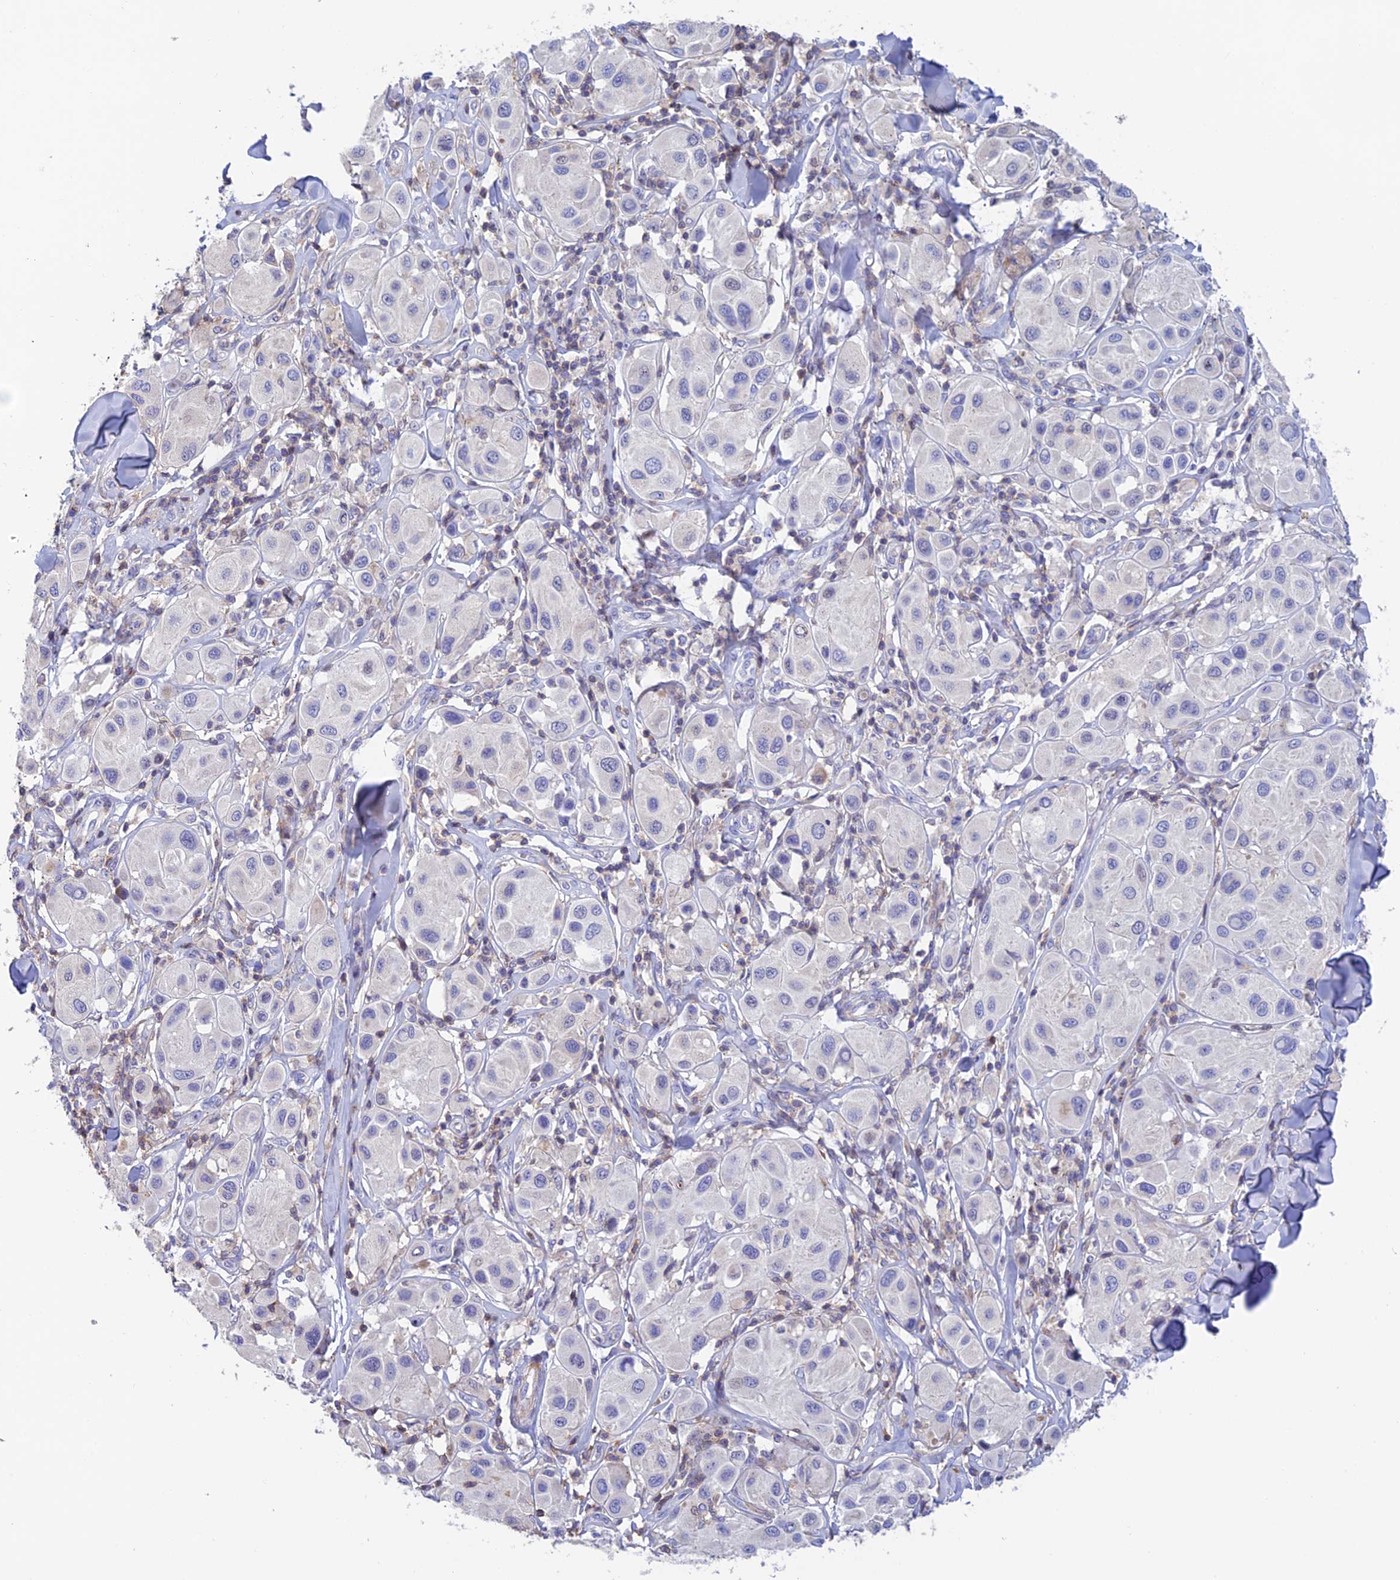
{"staining": {"intensity": "negative", "quantity": "none", "location": "none"}, "tissue": "melanoma", "cell_type": "Tumor cells", "image_type": "cancer", "snomed": [{"axis": "morphology", "description": "Malignant melanoma, Metastatic site"}, {"axis": "topography", "description": "Skin"}], "caption": "IHC micrograph of human malignant melanoma (metastatic site) stained for a protein (brown), which reveals no expression in tumor cells.", "gene": "PRIM1", "patient": {"sex": "male", "age": 41}}